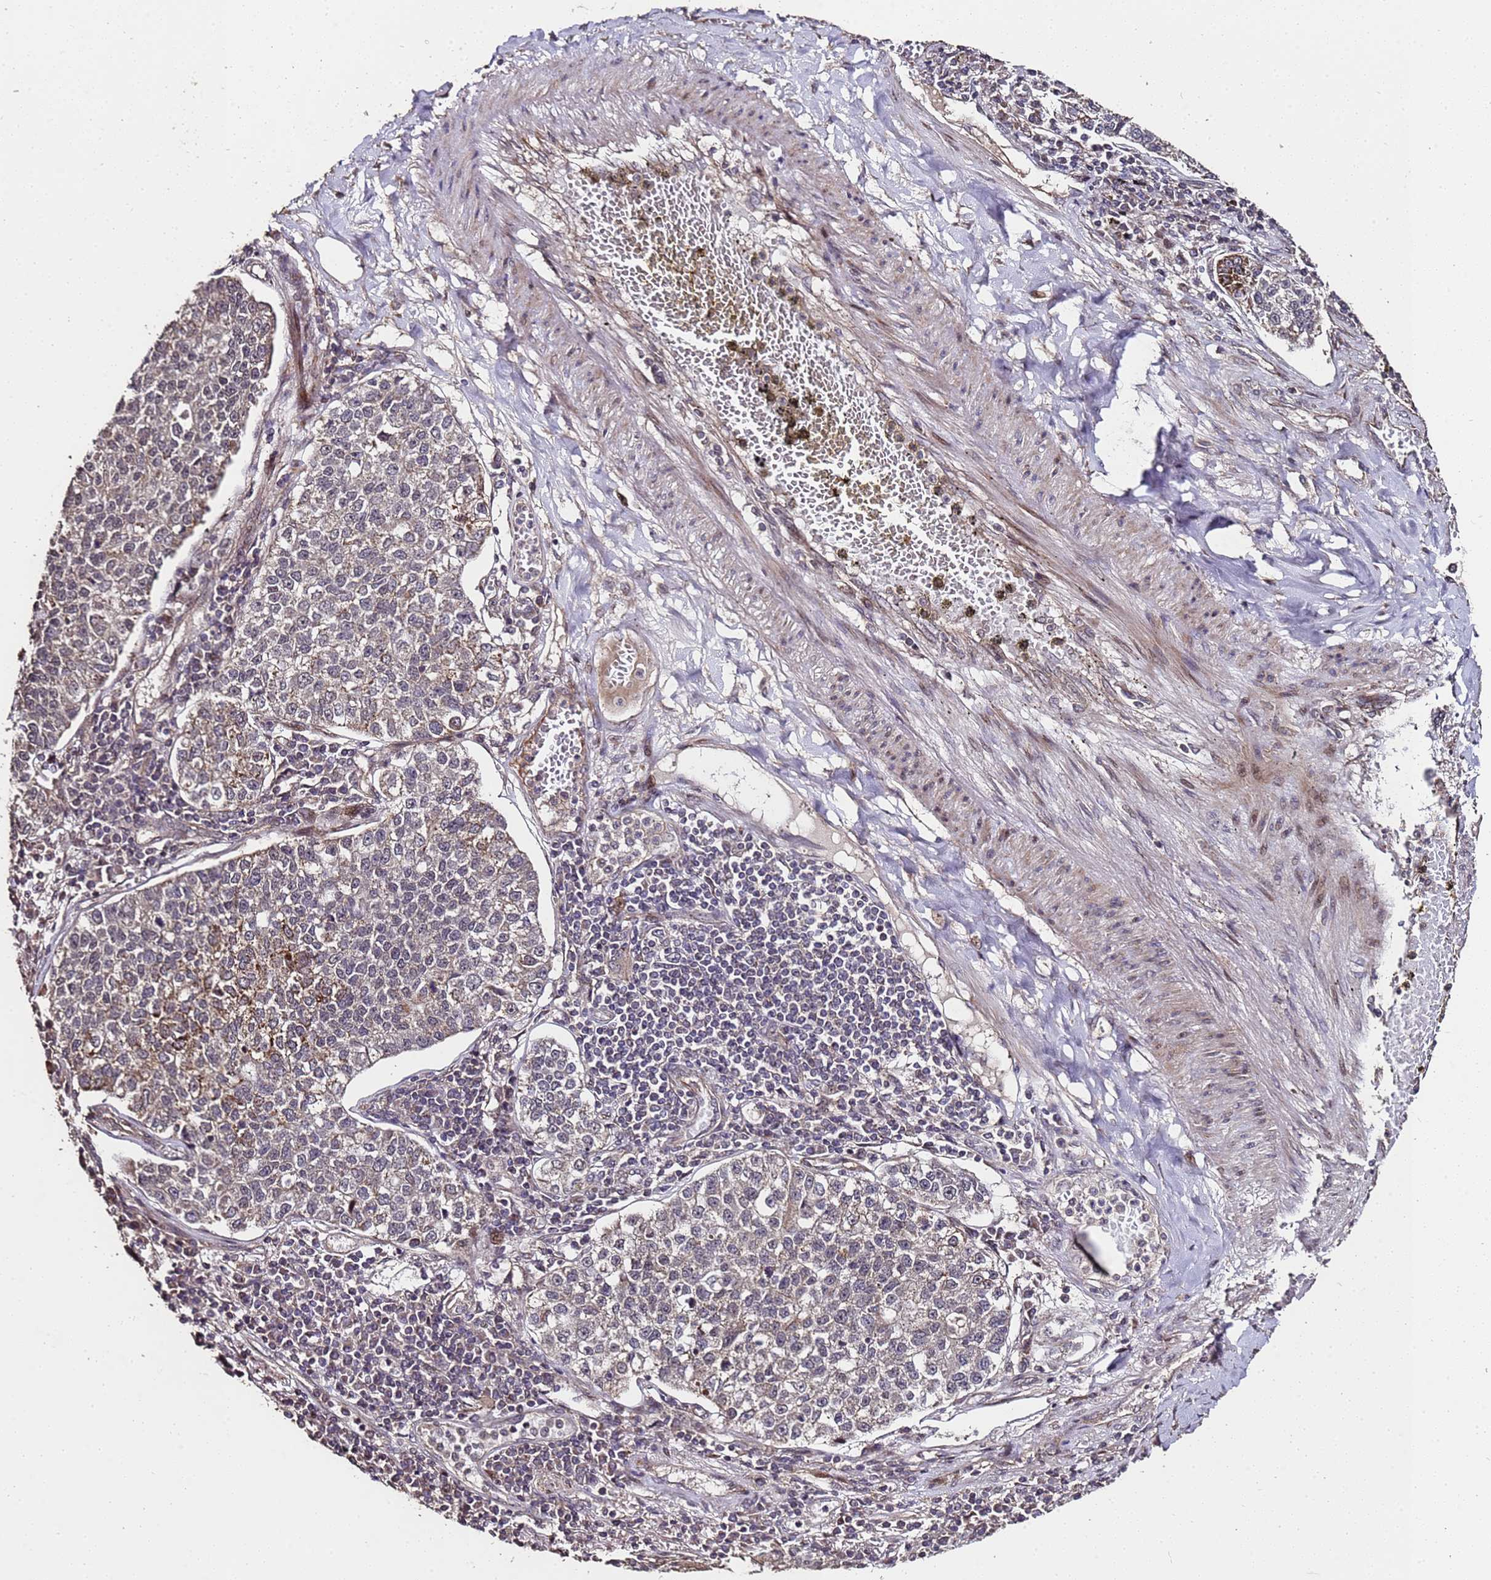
{"staining": {"intensity": "negative", "quantity": "none", "location": "none"}, "tissue": "lung cancer", "cell_type": "Tumor cells", "image_type": "cancer", "snomed": [{"axis": "morphology", "description": "Adenocarcinoma, NOS"}, {"axis": "topography", "description": "Lung"}], "caption": "An immunohistochemistry micrograph of lung cancer (adenocarcinoma) is shown. There is no staining in tumor cells of lung cancer (adenocarcinoma).", "gene": "PRODH", "patient": {"sex": "male", "age": 49}}